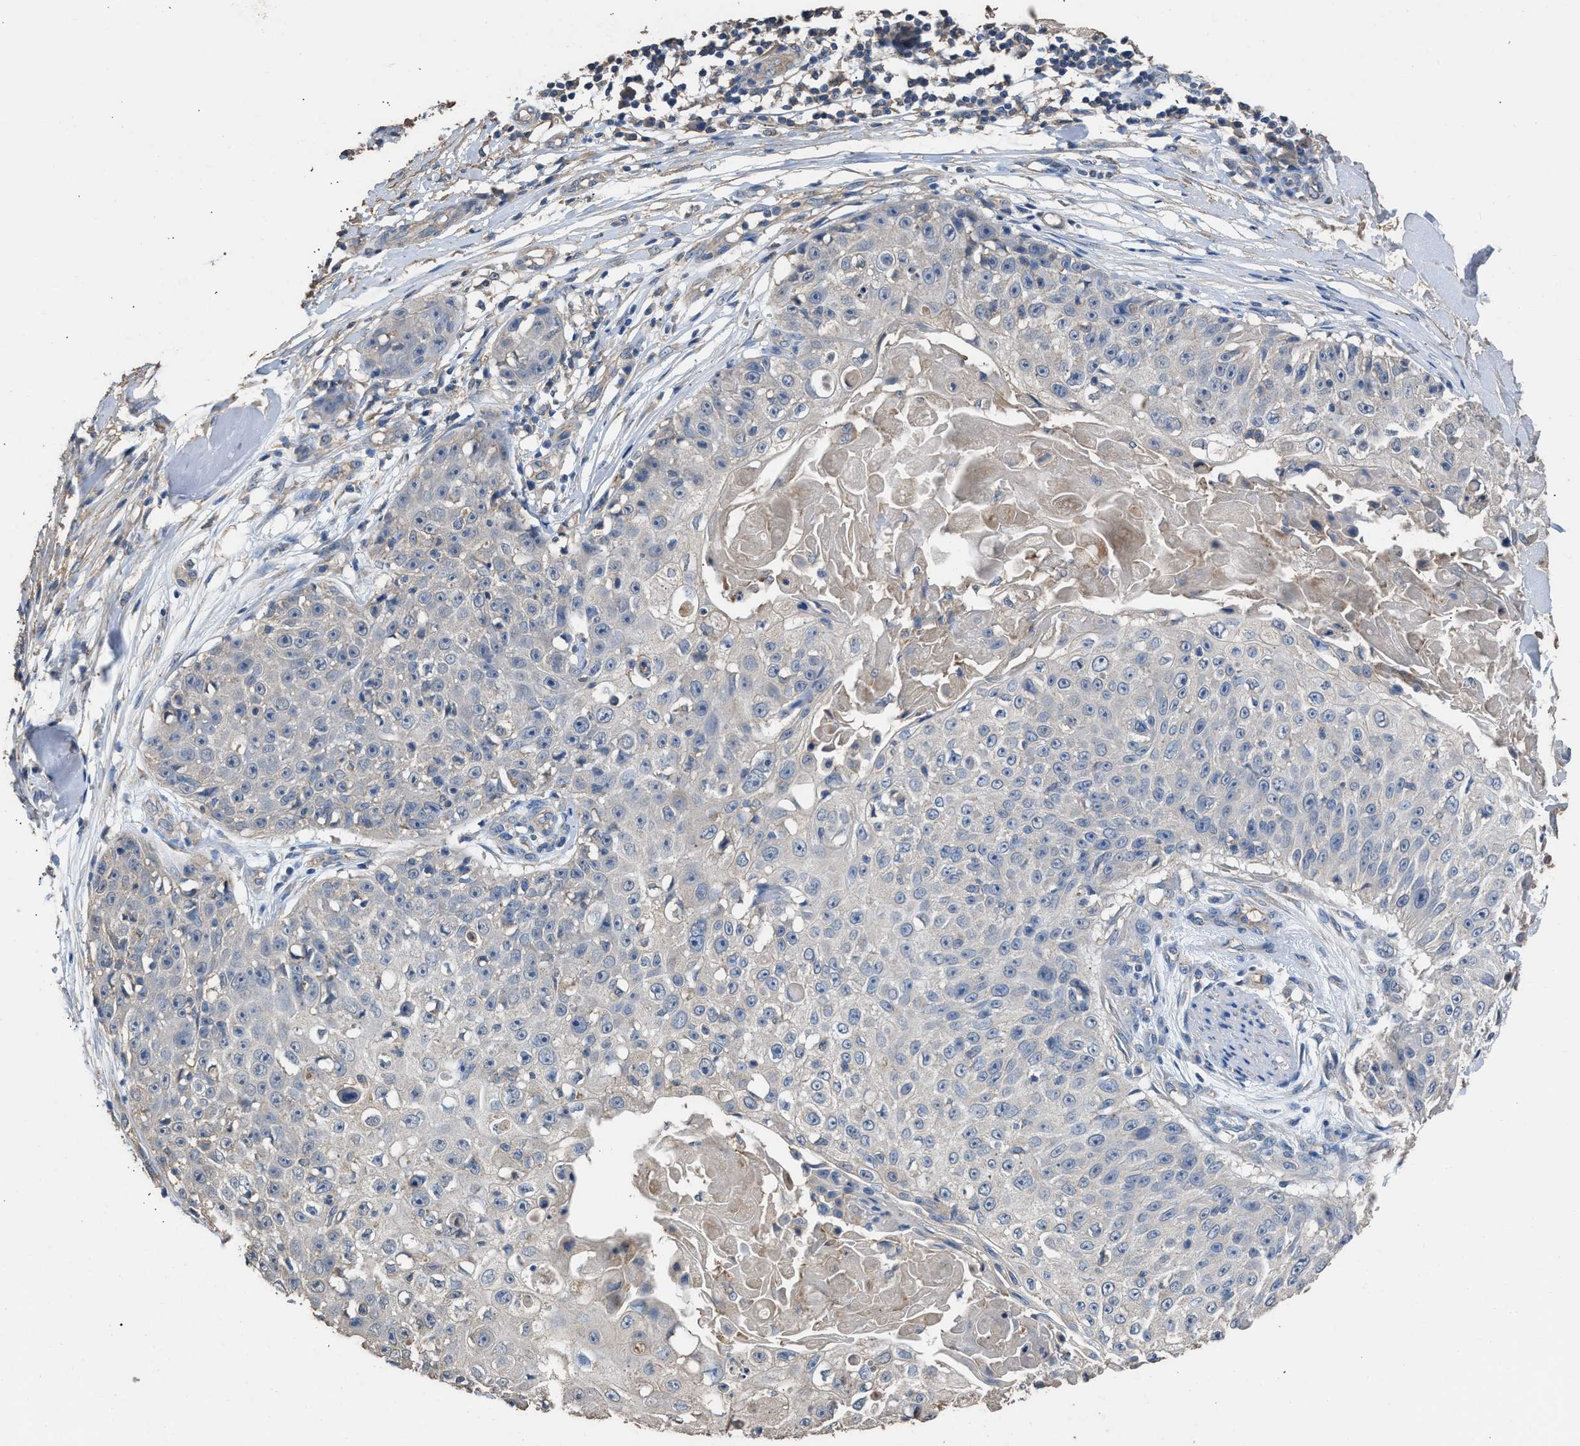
{"staining": {"intensity": "negative", "quantity": "none", "location": "none"}, "tissue": "skin cancer", "cell_type": "Tumor cells", "image_type": "cancer", "snomed": [{"axis": "morphology", "description": "Squamous cell carcinoma, NOS"}, {"axis": "topography", "description": "Skin"}], "caption": "Immunohistochemistry (IHC) photomicrograph of neoplastic tissue: human squamous cell carcinoma (skin) stained with DAB (3,3'-diaminobenzidine) demonstrates no significant protein staining in tumor cells.", "gene": "ITSN1", "patient": {"sex": "male", "age": 86}}